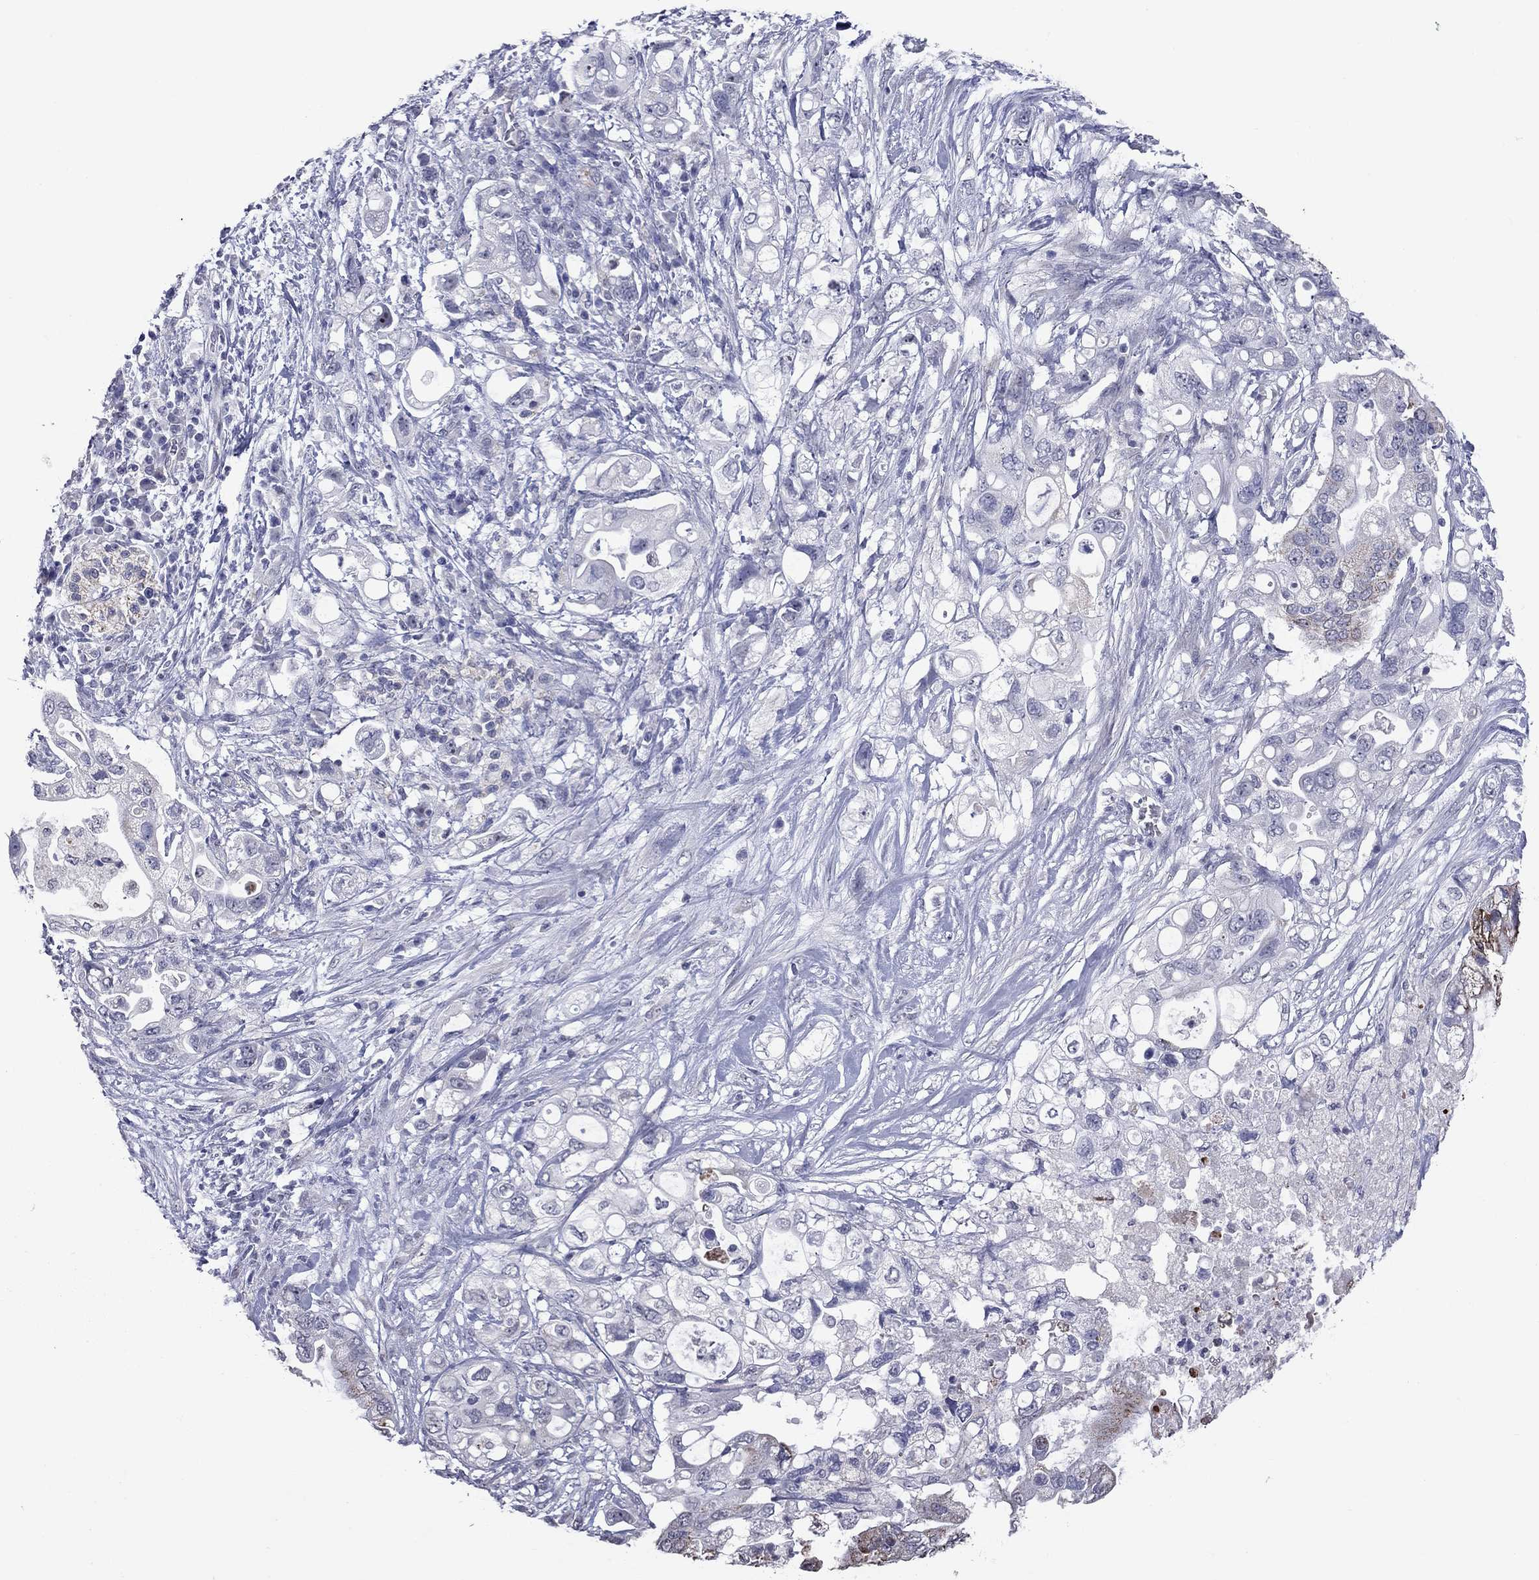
{"staining": {"intensity": "strong", "quantity": "<25%", "location": "cytoplasmic/membranous"}, "tissue": "pancreatic cancer", "cell_type": "Tumor cells", "image_type": "cancer", "snomed": [{"axis": "morphology", "description": "Adenocarcinoma, NOS"}, {"axis": "topography", "description": "Pancreas"}], "caption": "DAB immunohistochemical staining of pancreatic adenocarcinoma exhibits strong cytoplasmic/membranous protein positivity in approximately <25% of tumor cells.", "gene": "SHOC2", "patient": {"sex": "female", "age": 72}}